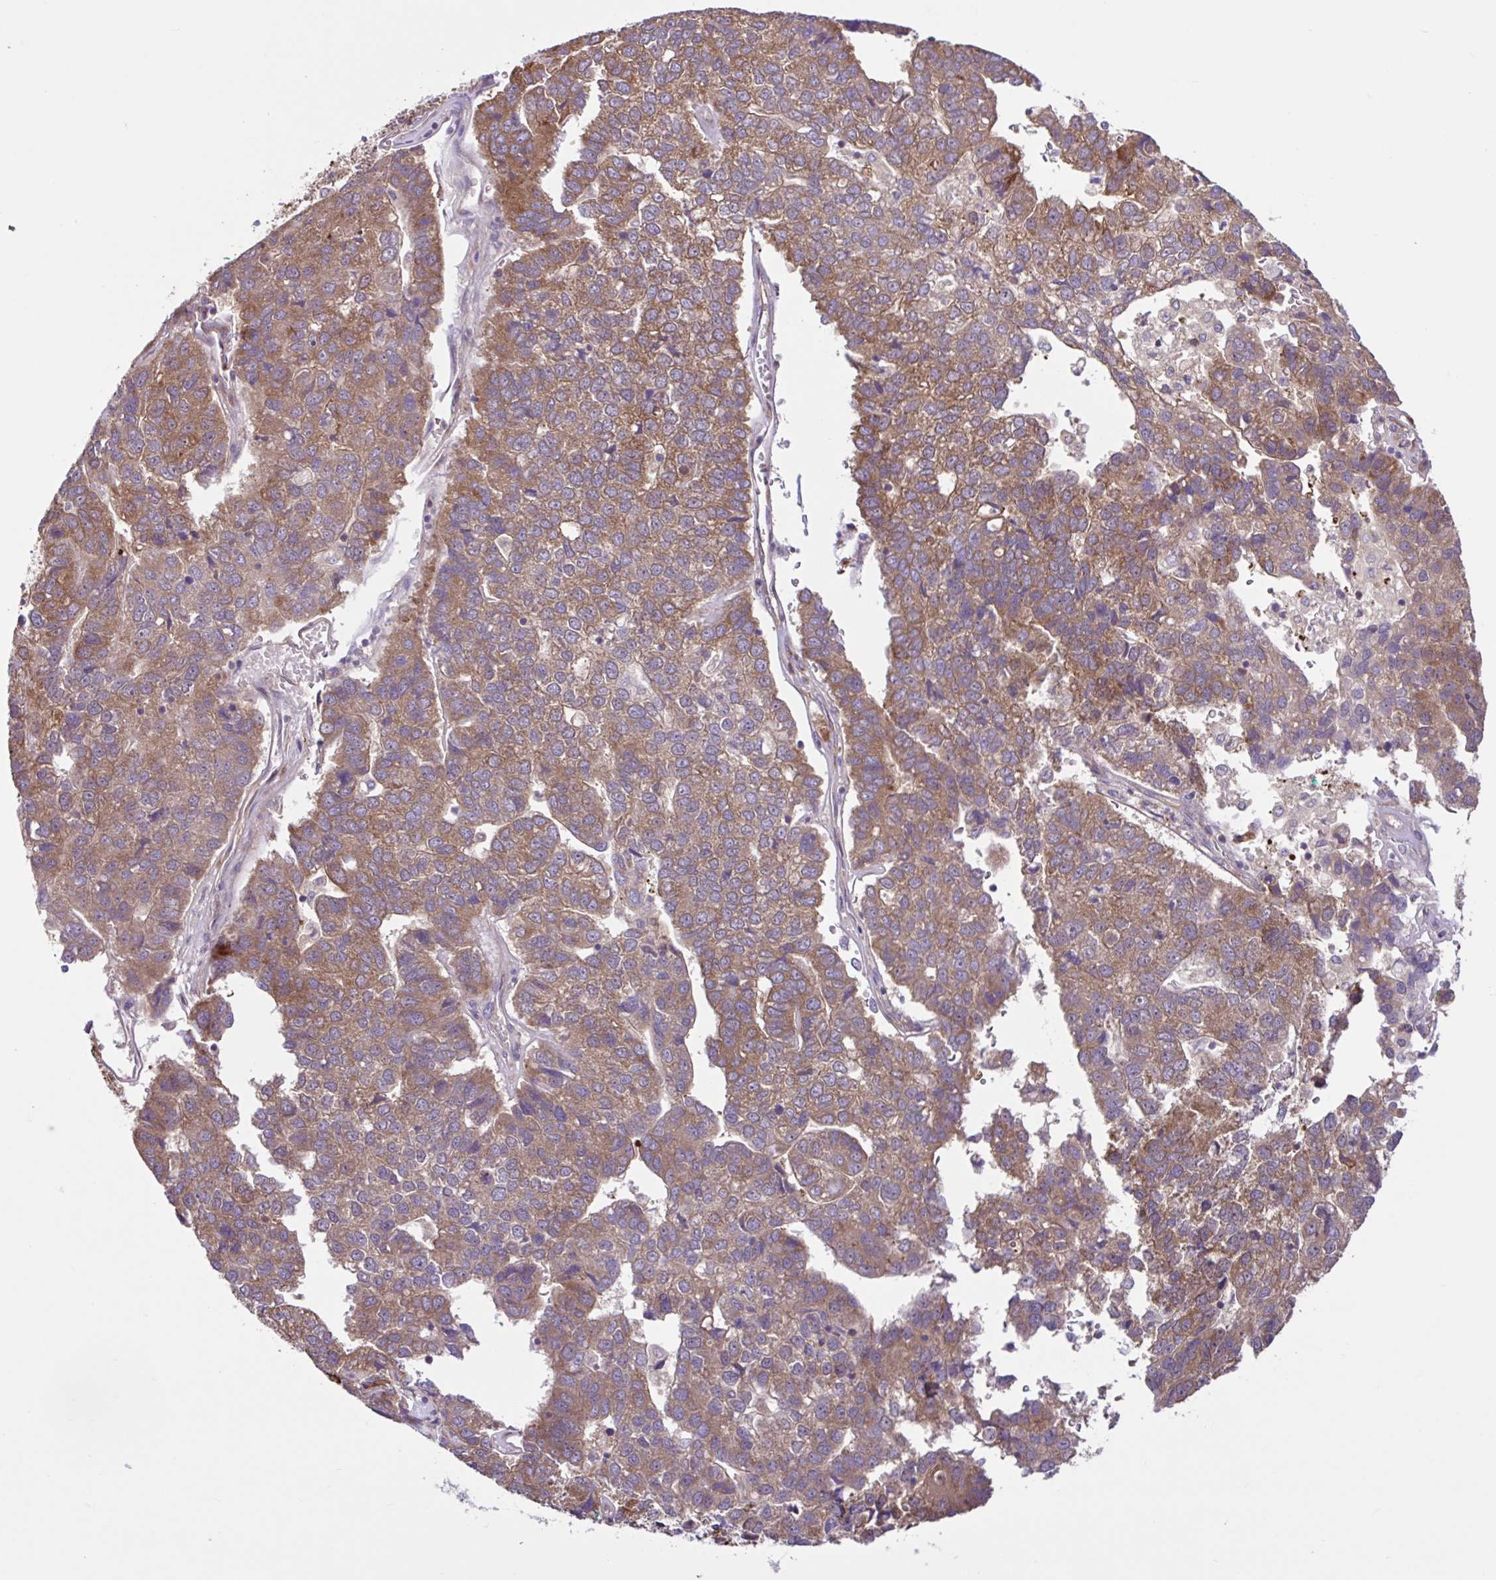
{"staining": {"intensity": "moderate", "quantity": ">75%", "location": "cytoplasmic/membranous"}, "tissue": "pancreatic cancer", "cell_type": "Tumor cells", "image_type": "cancer", "snomed": [{"axis": "morphology", "description": "Adenocarcinoma, NOS"}, {"axis": "topography", "description": "Pancreas"}], "caption": "Pancreatic adenocarcinoma stained for a protein reveals moderate cytoplasmic/membranous positivity in tumor cells.", "gene": "NTPCR", "patient": {"sex": "female", "age": 61}}